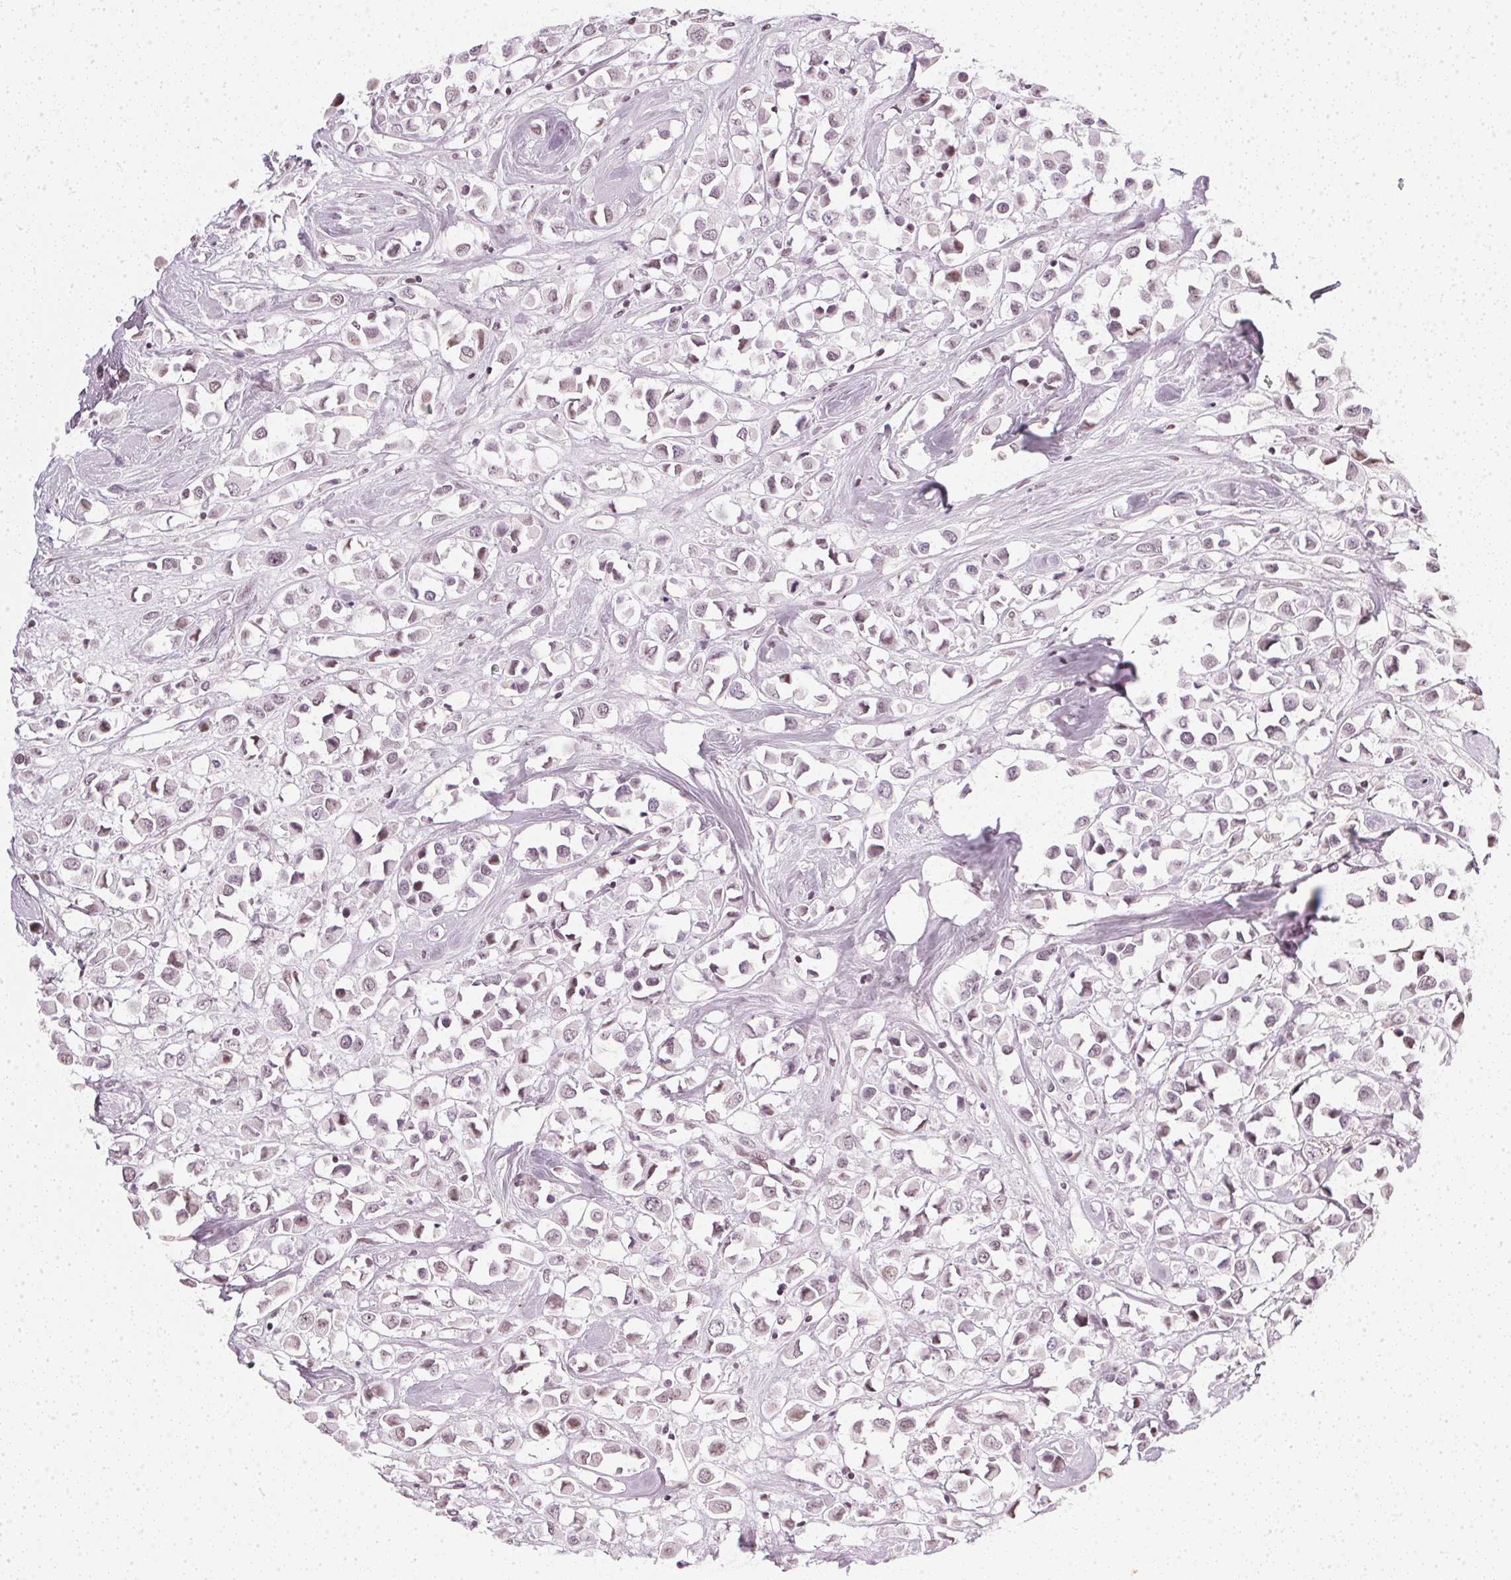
{"staining": {"intensity": "weak", "quantity": "<25%", "location": "nuclear"}, "tissue": "breast cancer", "cell_type": "Tumor cells", "image_type": "cancer", "snomed": [{"axis": "morphology", "description": "Duct carcinoma"}, {"axis": "topography", "description": "Breast"}], "caption": "The micrograph exhibits no staining of tumor cells in intraductal carcinoma (breast).", "gene": "DNAJC6", "patient": {"sex": "female", "age": 61}}